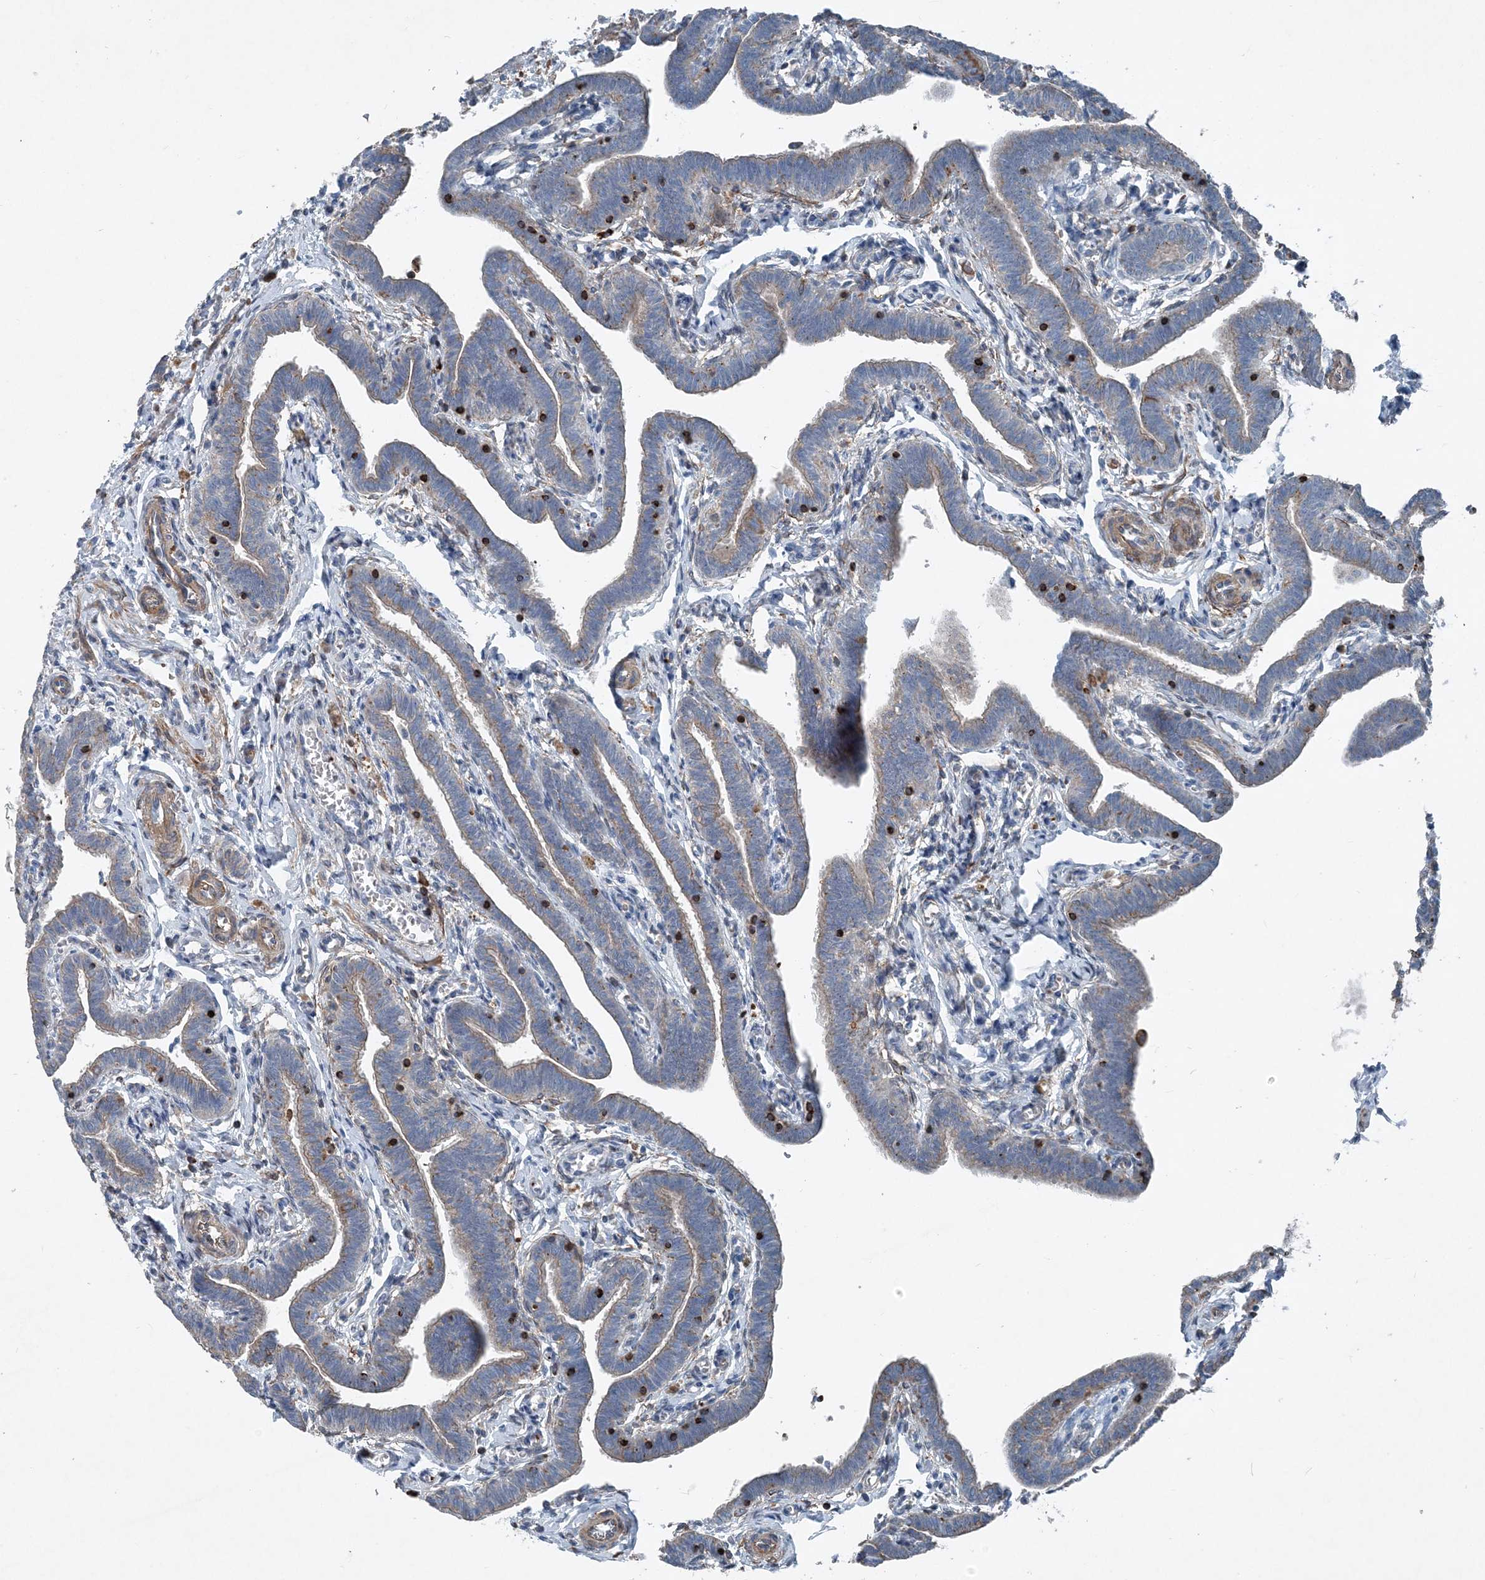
{"staining": {"intensity": "moderate", "quantity": ">75%", "location": "cytoplasmic/membranous"}, "tissue": "fallopian tube", "cell_type": "Glandular cells", "image_type": "normal", "snomed": [{"axis": "morphology", "description": "Normal tissue, NOS"}, {"axis": "topography", "description": "Fallopian tube"}], "caption": "Immunohistochemistry photomicrograph of normal human fallopian tube stained for a protein (brown), which shows medium levels of moderate cytoplasmic/membranous staining in approximately >75% of glandular cells.", "gene": "DGUOK", "patient": {"sex": "female", "age": 36}}